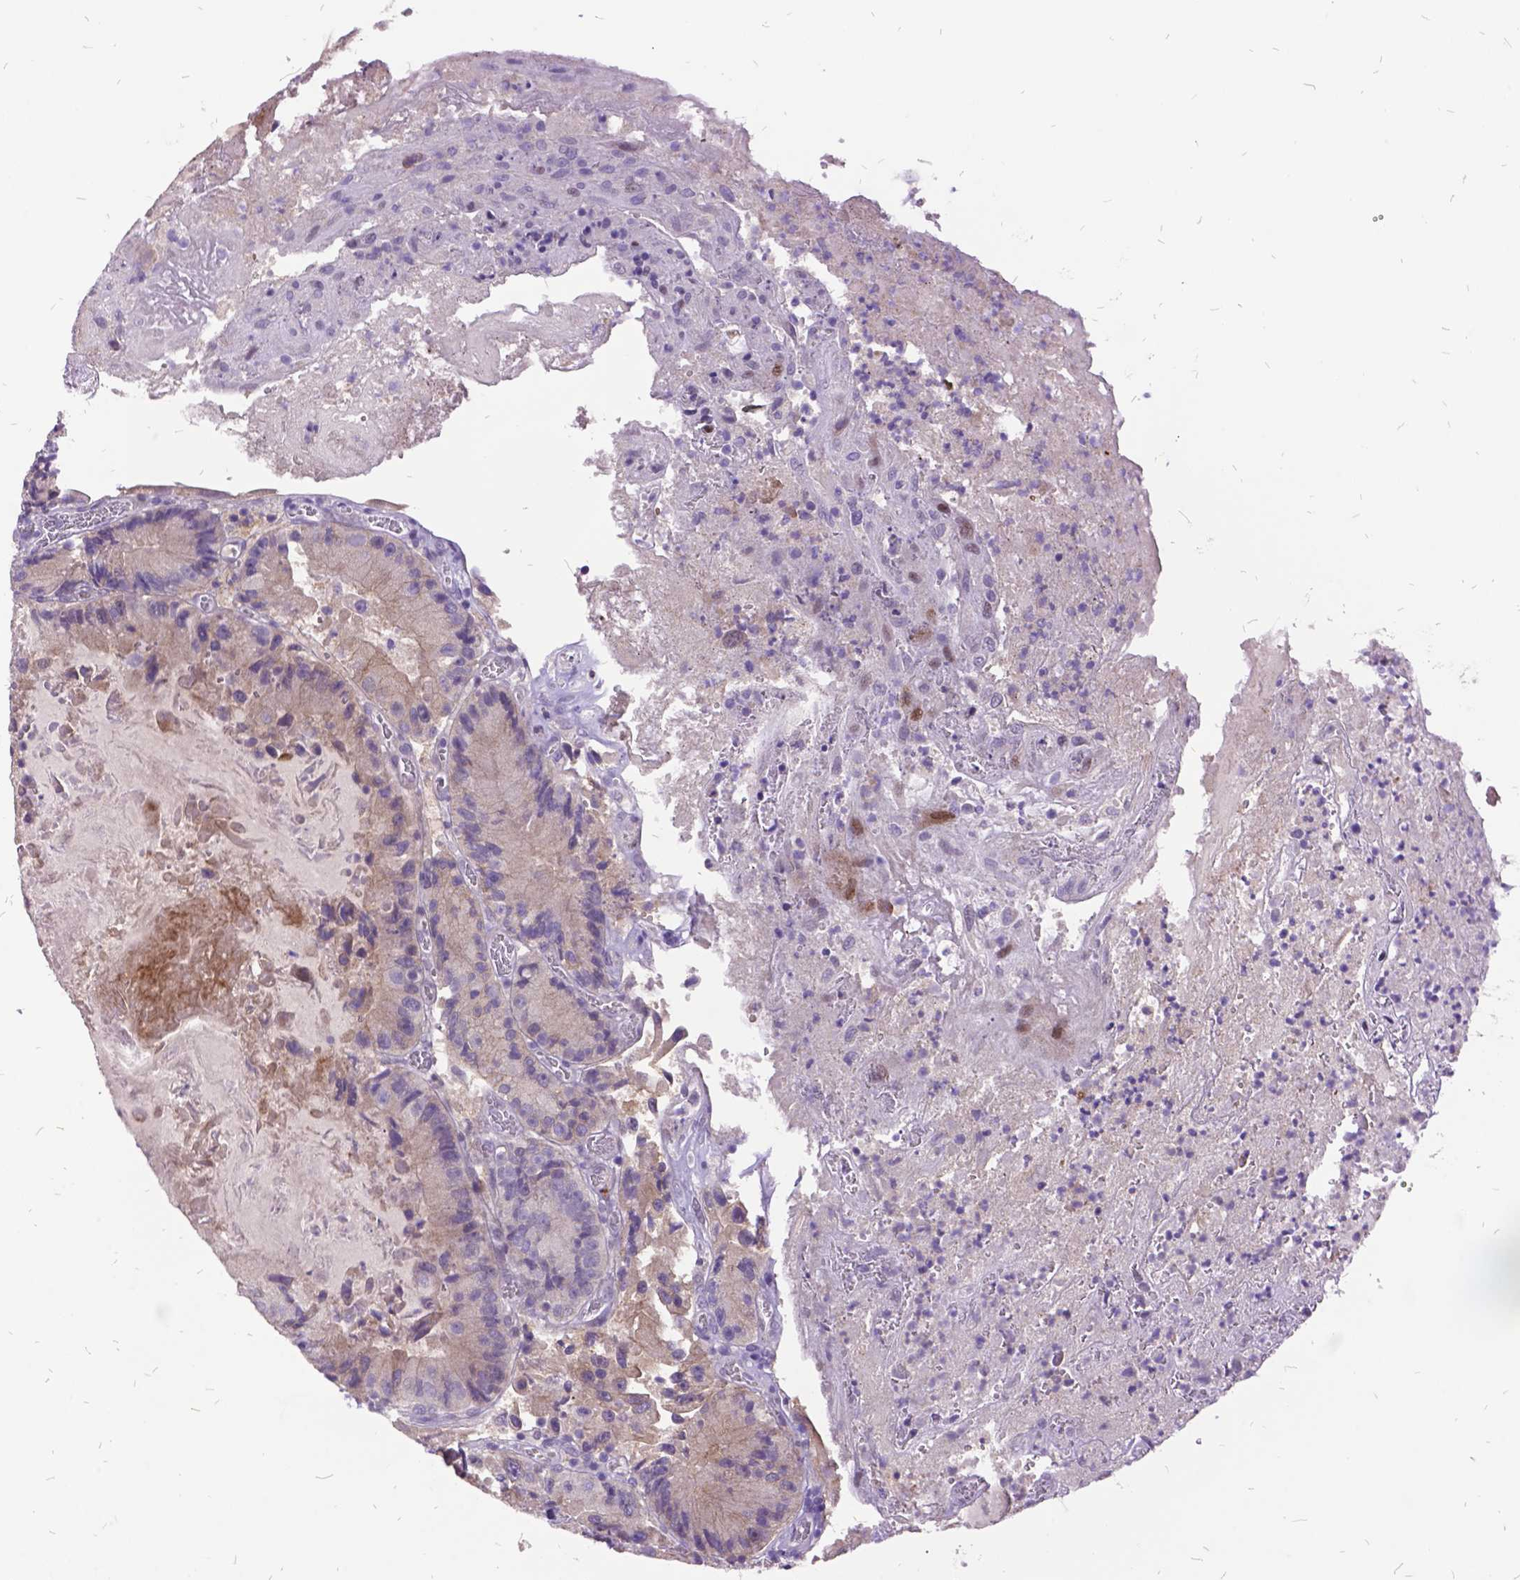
{"staining": {"intensity": "negative", "quantity": "none", "location": "none"}, "tissue": "colorectal cancer", "cell_type": "Tumor cells", "image_type": "cancer", "snomed": [{"axis": "morphology", "description": "Adenocarcinoma, NOS"}, {"axis": "topography", "description": "Colon"}], "caption": "Tumor cells show no significant protein expression in colorectal adenocarcinoma.", "gene": "ITGB6", "patient": {"sex": "female", "age": 86}}